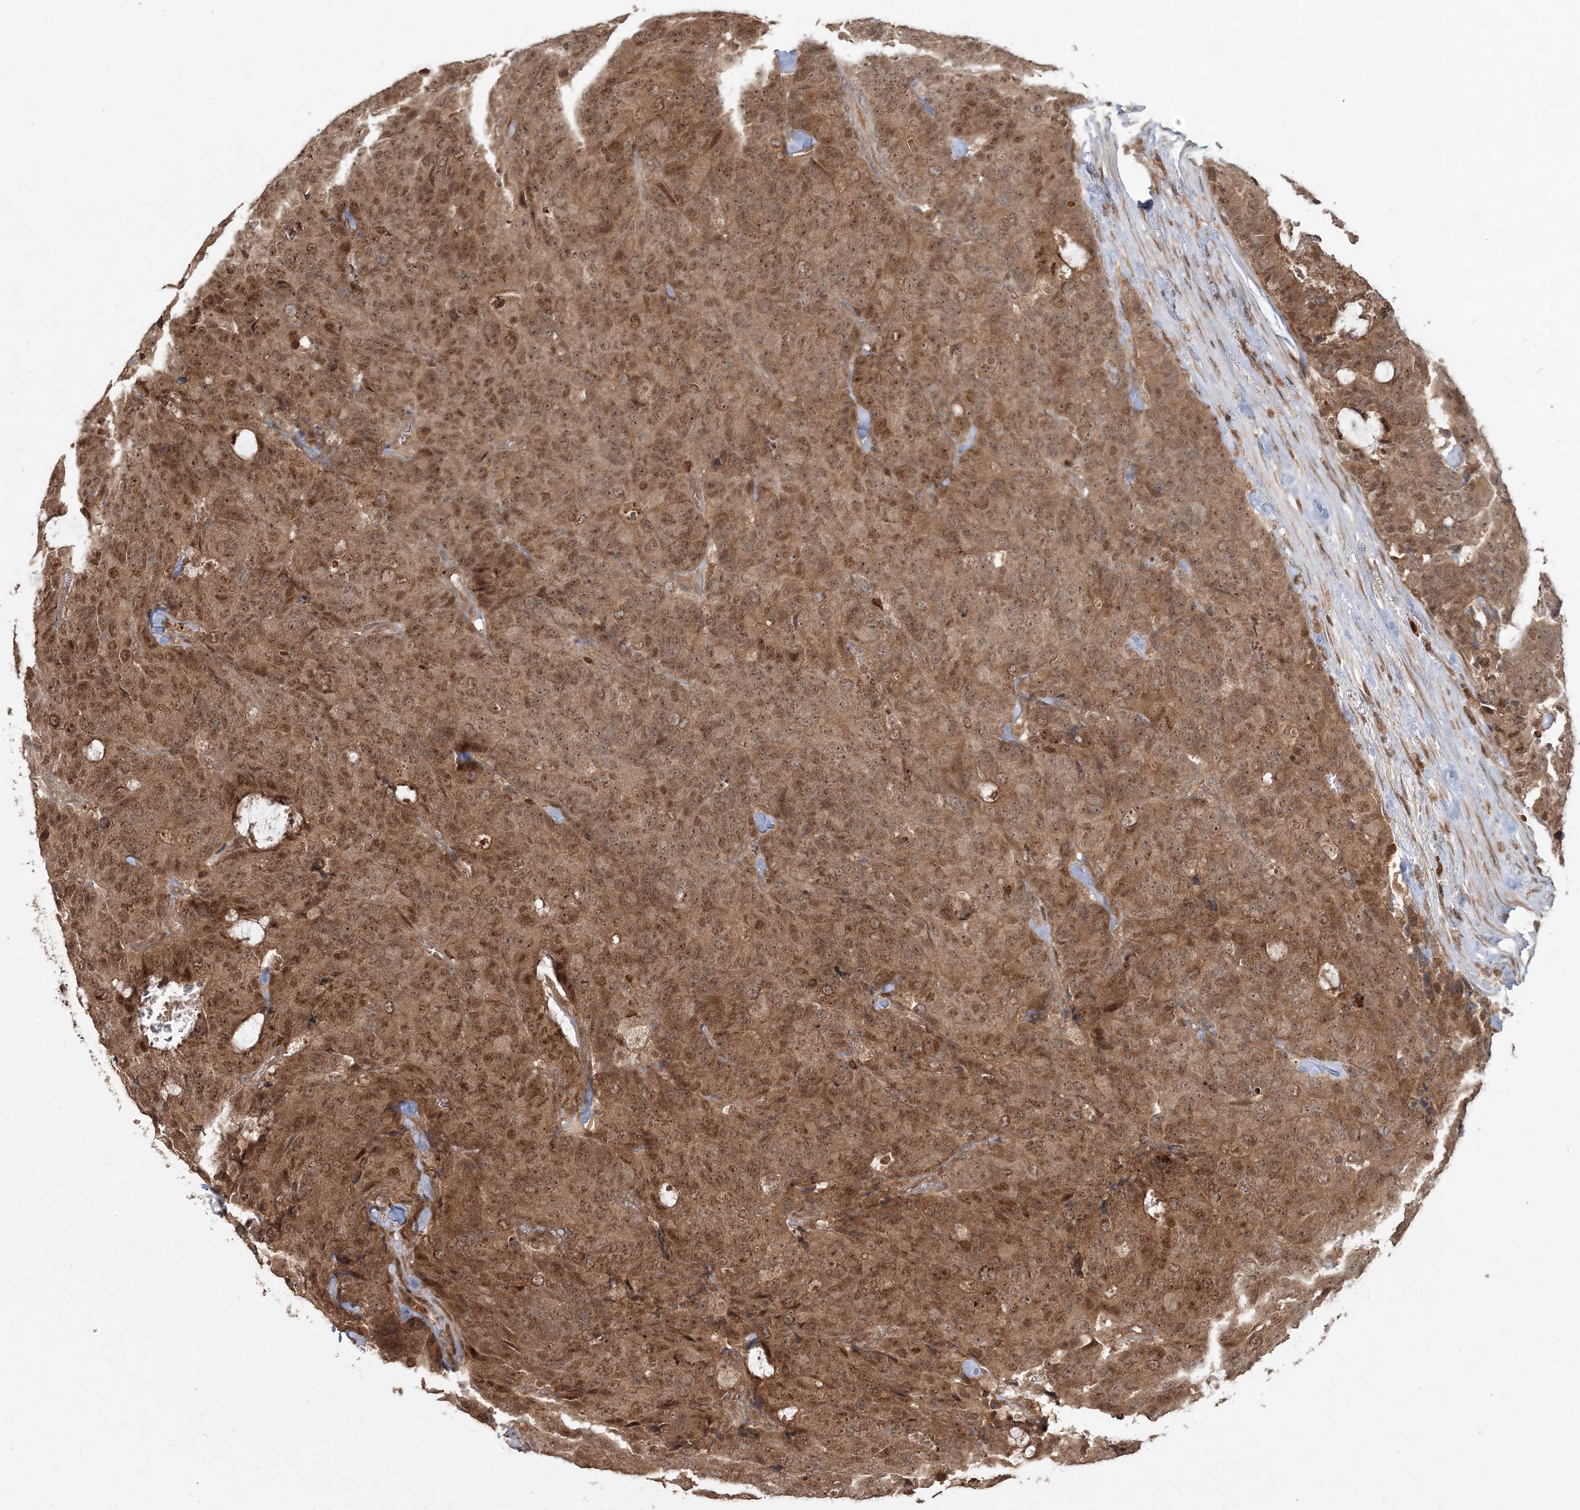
{"staining": {"intensity": "moderate", "quantity": ">75%", "location": "cytoplasmic/membranous,nuclear"}, "tissue": "colorectal cancer", "cell_type": "Tumor cells", "image_type": "cancer", "snomed": [{"axis": "morphology", "description": "Adenocarcinoma, NOS"}, {"axis": "topography", "description": "Colon"}], "caption": "Immunohistochemistry staining of colorectal adenocarcinoma, which exhibits medium levels of moderate cytoplasmic/membranous and nuclear positivity in about >75% of tumor cells indicating moderate cytoplasmic/membranous and nuclear protein staining. The staining was performed using DAB (3,3'-diaminobenzidine) (brown) for protein detection and nuclei were counterstained in hematoxylin (blue).", "gene": "CAB39", "patient": {"sex": "female", "age": 86}}